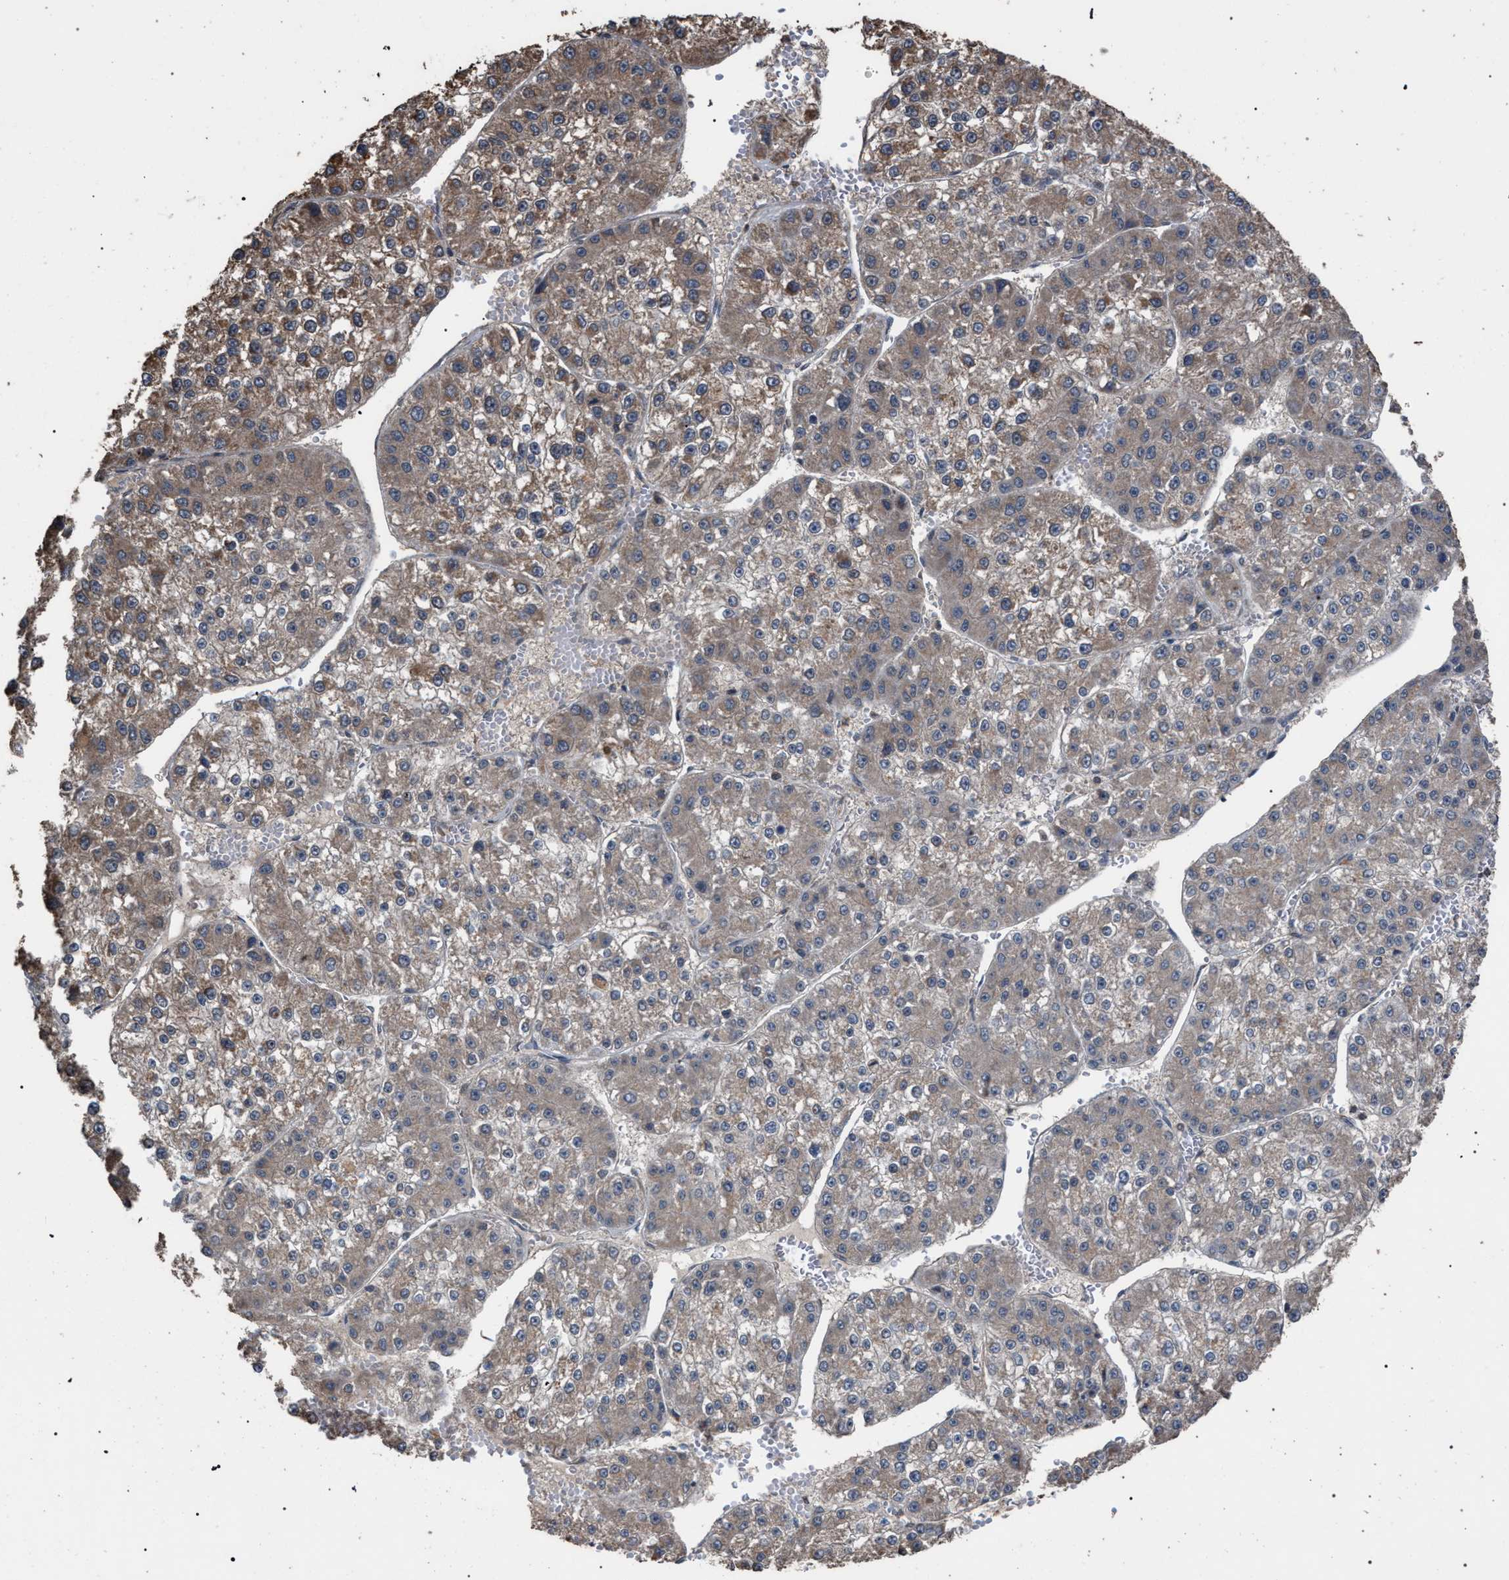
{"staining": {"intensity": "weak", "quantity": "25%-75%", "location": "cytoplasmic/membranous"}, "tissue": "liver cancer", "cell_type": "Tumor cells", "image_type": "cancer", "snomed": [{"axis": "morphology", "description": "Carcinoma, Hepatocellular, NOS"}, {"axis": "topography", "description": "Liver"}], "caption": "Immunohistochemistry micrograph of neoplastic tissue: human hepatocellular carcinoma (liver) stained using immunohistochemistry shows low levels of weak protein expression localized specifically in the cytoplasmic/membranous of tumor cells, appearing as a cytoplasmic/membranous brown color.", "gene": "NAA35", "patient": {"sex": "female", "age": 73}}